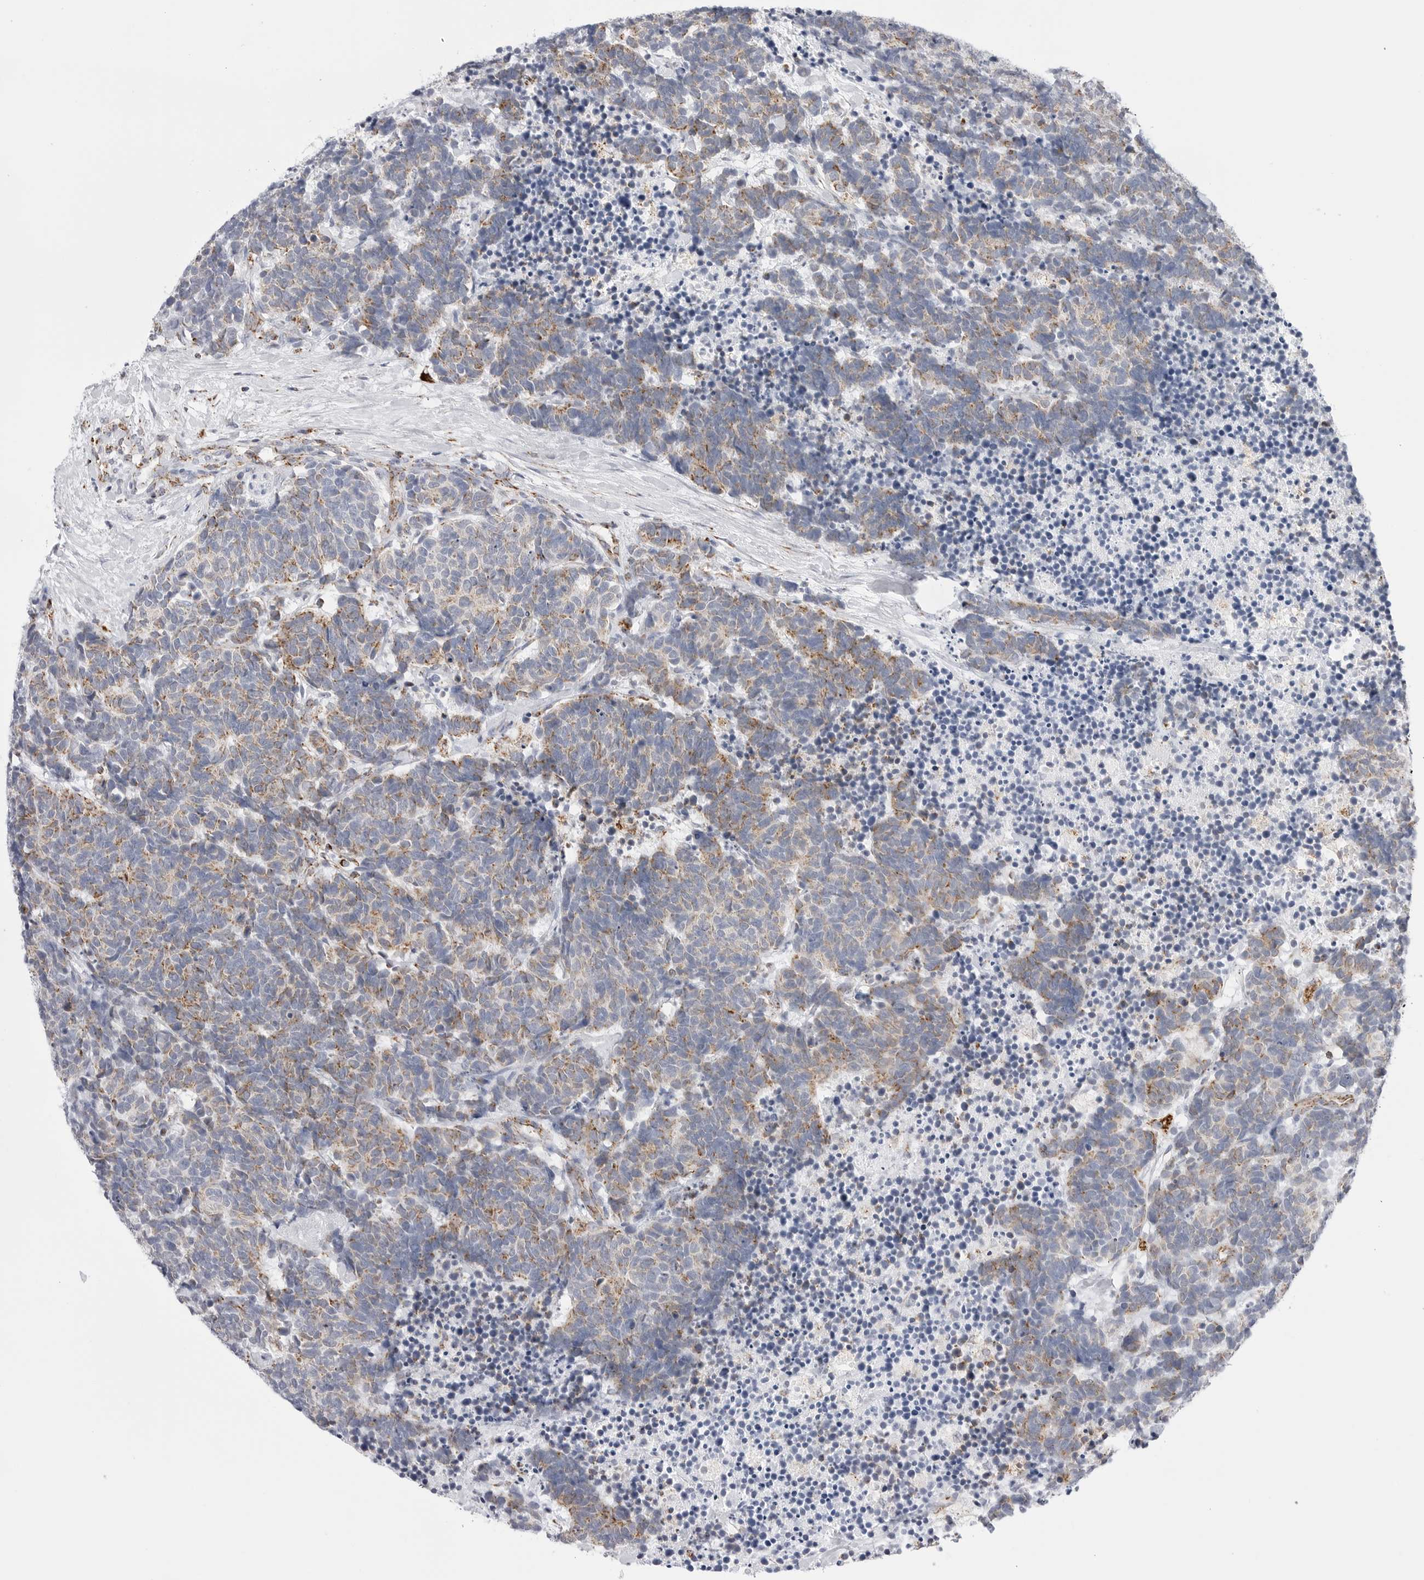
{"staining": {"intensity": "weak", "quantity": "25%-75%", "location": "cytoplasmic/membranous"}, "tissue": "carcinoid", "cell_type": "Tumor cells", "image_type": "cancer", "snomed": [{"axis": "morphology", "description": "Carcinoma, NOS"}, {"axis": "morphology", "description": "Carcinoid, malignant, NOS"}, {"axis": "topography", "description": "Urinary bladder"}], "caption": "This is a histology image of IHC staining of carcinoid, which shows weak positivity in the cytoplasmic/membranous of tumor cells.", "gene": "ATP5IF1", "patient": {"sex": "male", "age": 57}}